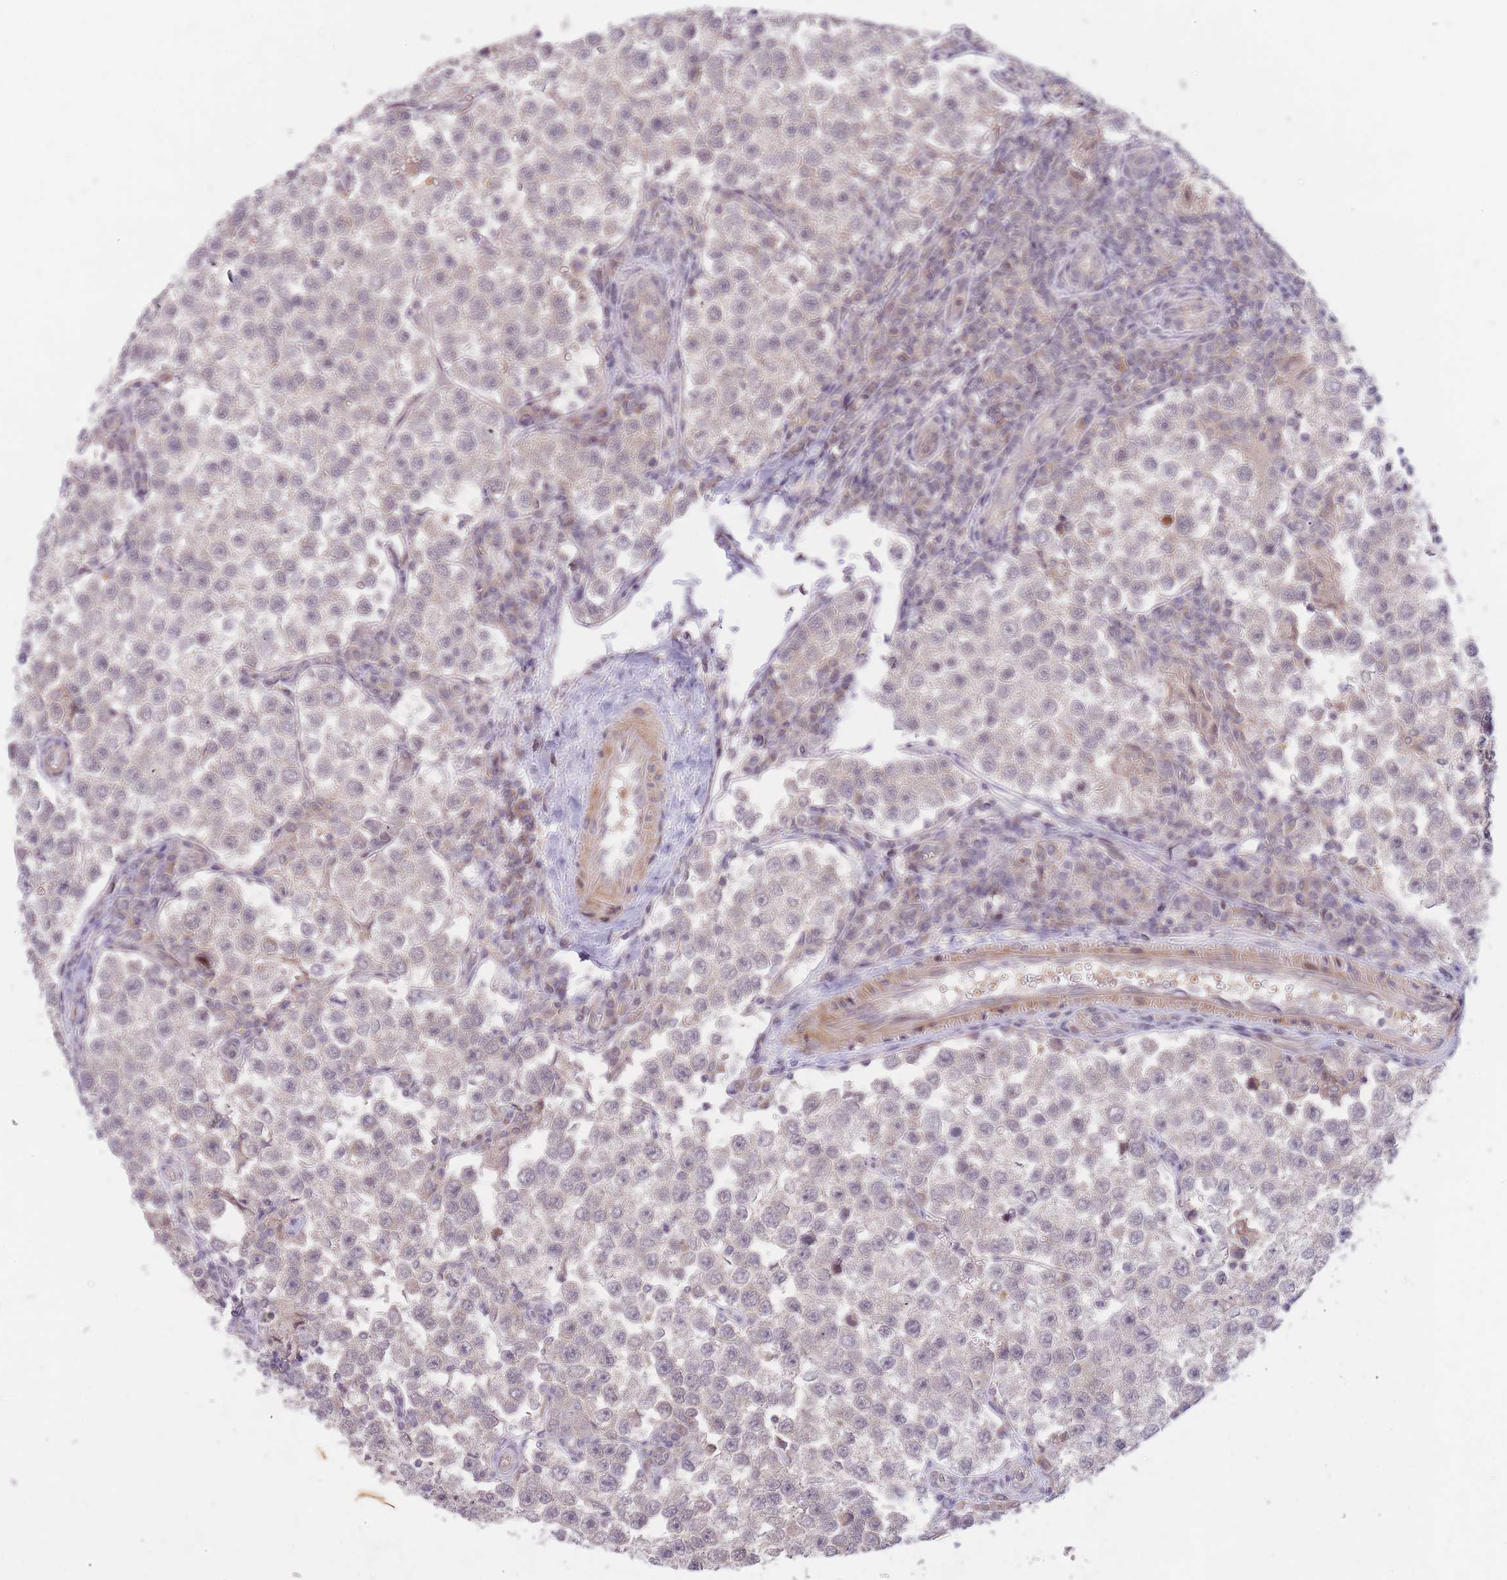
{"staining": {"intensity": "negative", "quantity": "none", "location": "none"}, "tissue": "testis cancer", "cell_type": "Tumor cells", "image_type": "cancer", "snomed": [{"axis": "morphology", "description": "Seminoma, NOS"}, {"axis": "topography", "description": "Testis"}], "caption": "High magnification brightfield microscopy of testis seminoma stained with DAB (brown) and counterstained with hematoxylin (blue): tumor cells show no significant expression.", "gene": "FUT5", "patient": {"sex": "male", "age": 37}}